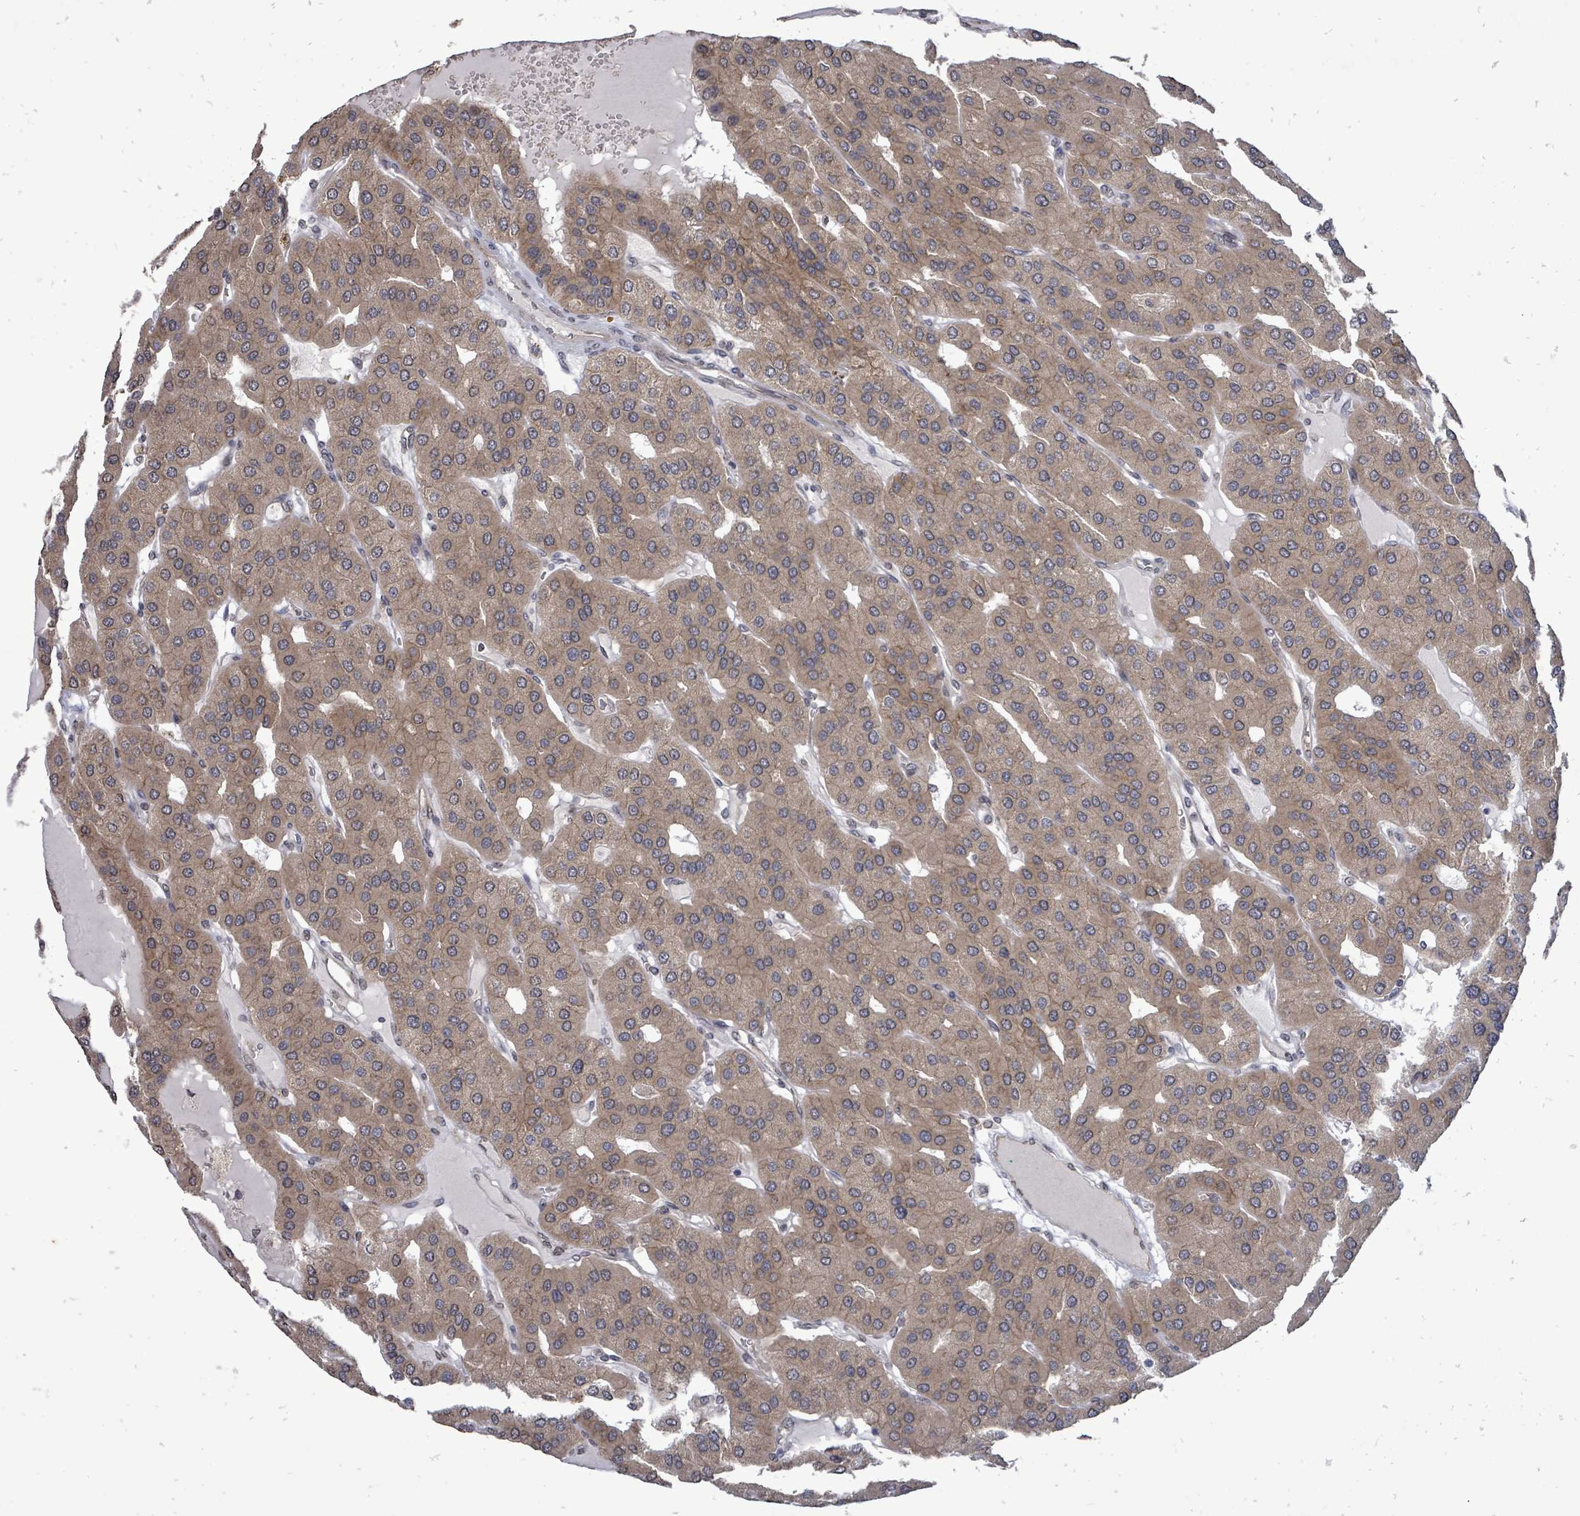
{"staining": {"intensity": "moderate", "quantity": ">75%", "location": "cytoplasmic/membranous"}, "tissue": "parathyroid gland", "cell_type": "Glandular cells", "image_type": "normal", "snomed": [{"axis": "morphology", "description": "Normal tissue, NOS"}, {"axis": "morphology", "description": "Adenoma, NOS"}, {"axis": "topography", "description": "Parathyroid gland"}], "caption": "Immunohistochemical staining of benign human parathyroid gland reveals medium levels of moderate cytoplasmic/membranous staining in approximately >75% of glandular cells. Immunohistochemistry stains the protein in brown and the nuclei are stained blue.", "gene": "RALGAPB", "patient": {"sex": "female", "age": 86}}